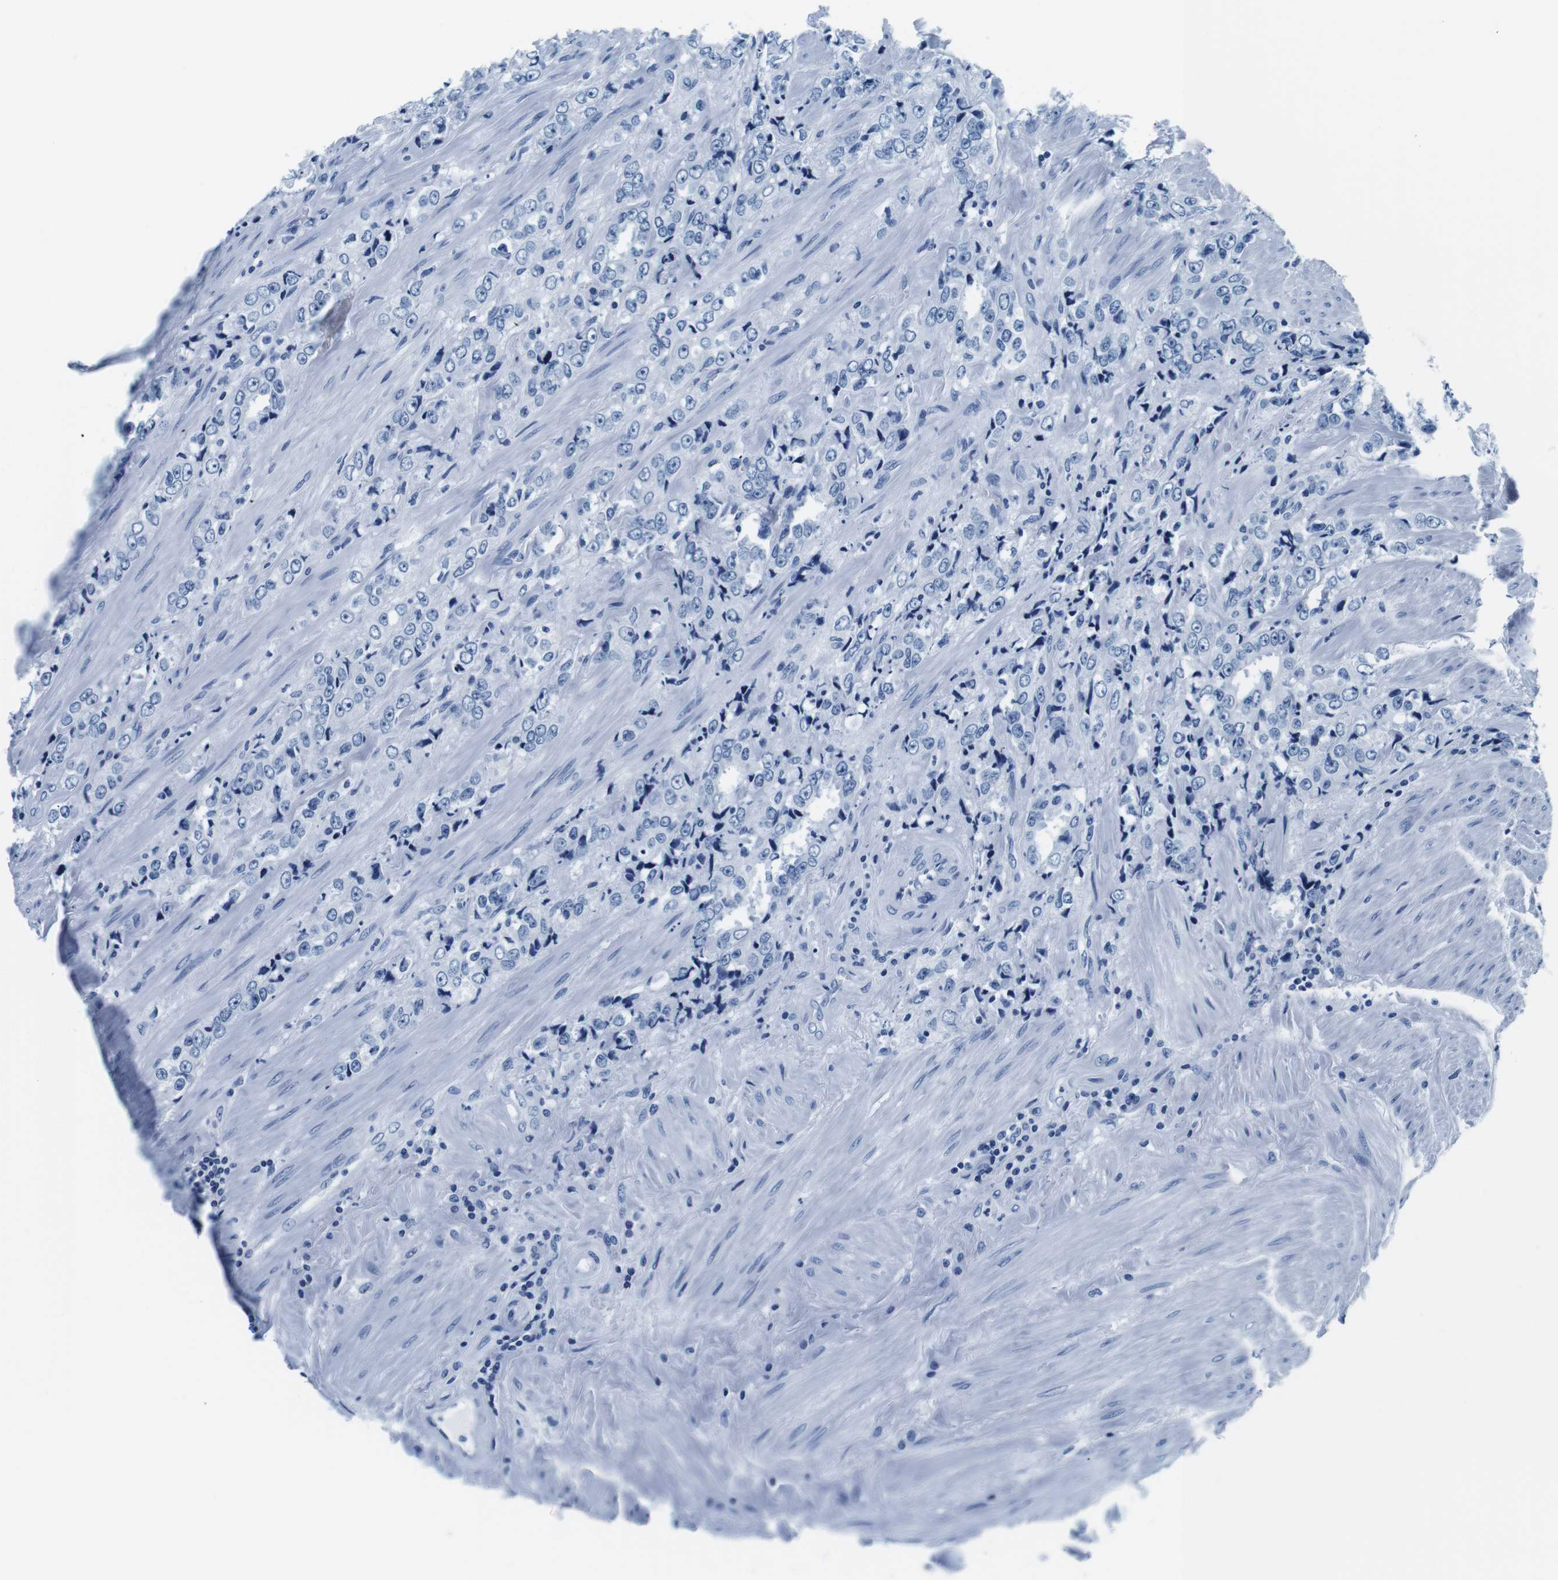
{"staining": {"intensity": "negative", "quantity": "none", "location": "none"}, "tissue": "prostate cancer", "cell_type": "Tumor cells", "image_type": "cancer", "snomed": [{"axis": "morphology", "description": "Adenocarcinoma, High grade"}, {"axis": "topography", "description": "Prostate"}], "caption": "This is a image of immunohistochemistry staining of prostate cancer, which shows no expression in tumor cells.", "gene": "ELANE", "patient": {"sex": "male", "age": 61}}